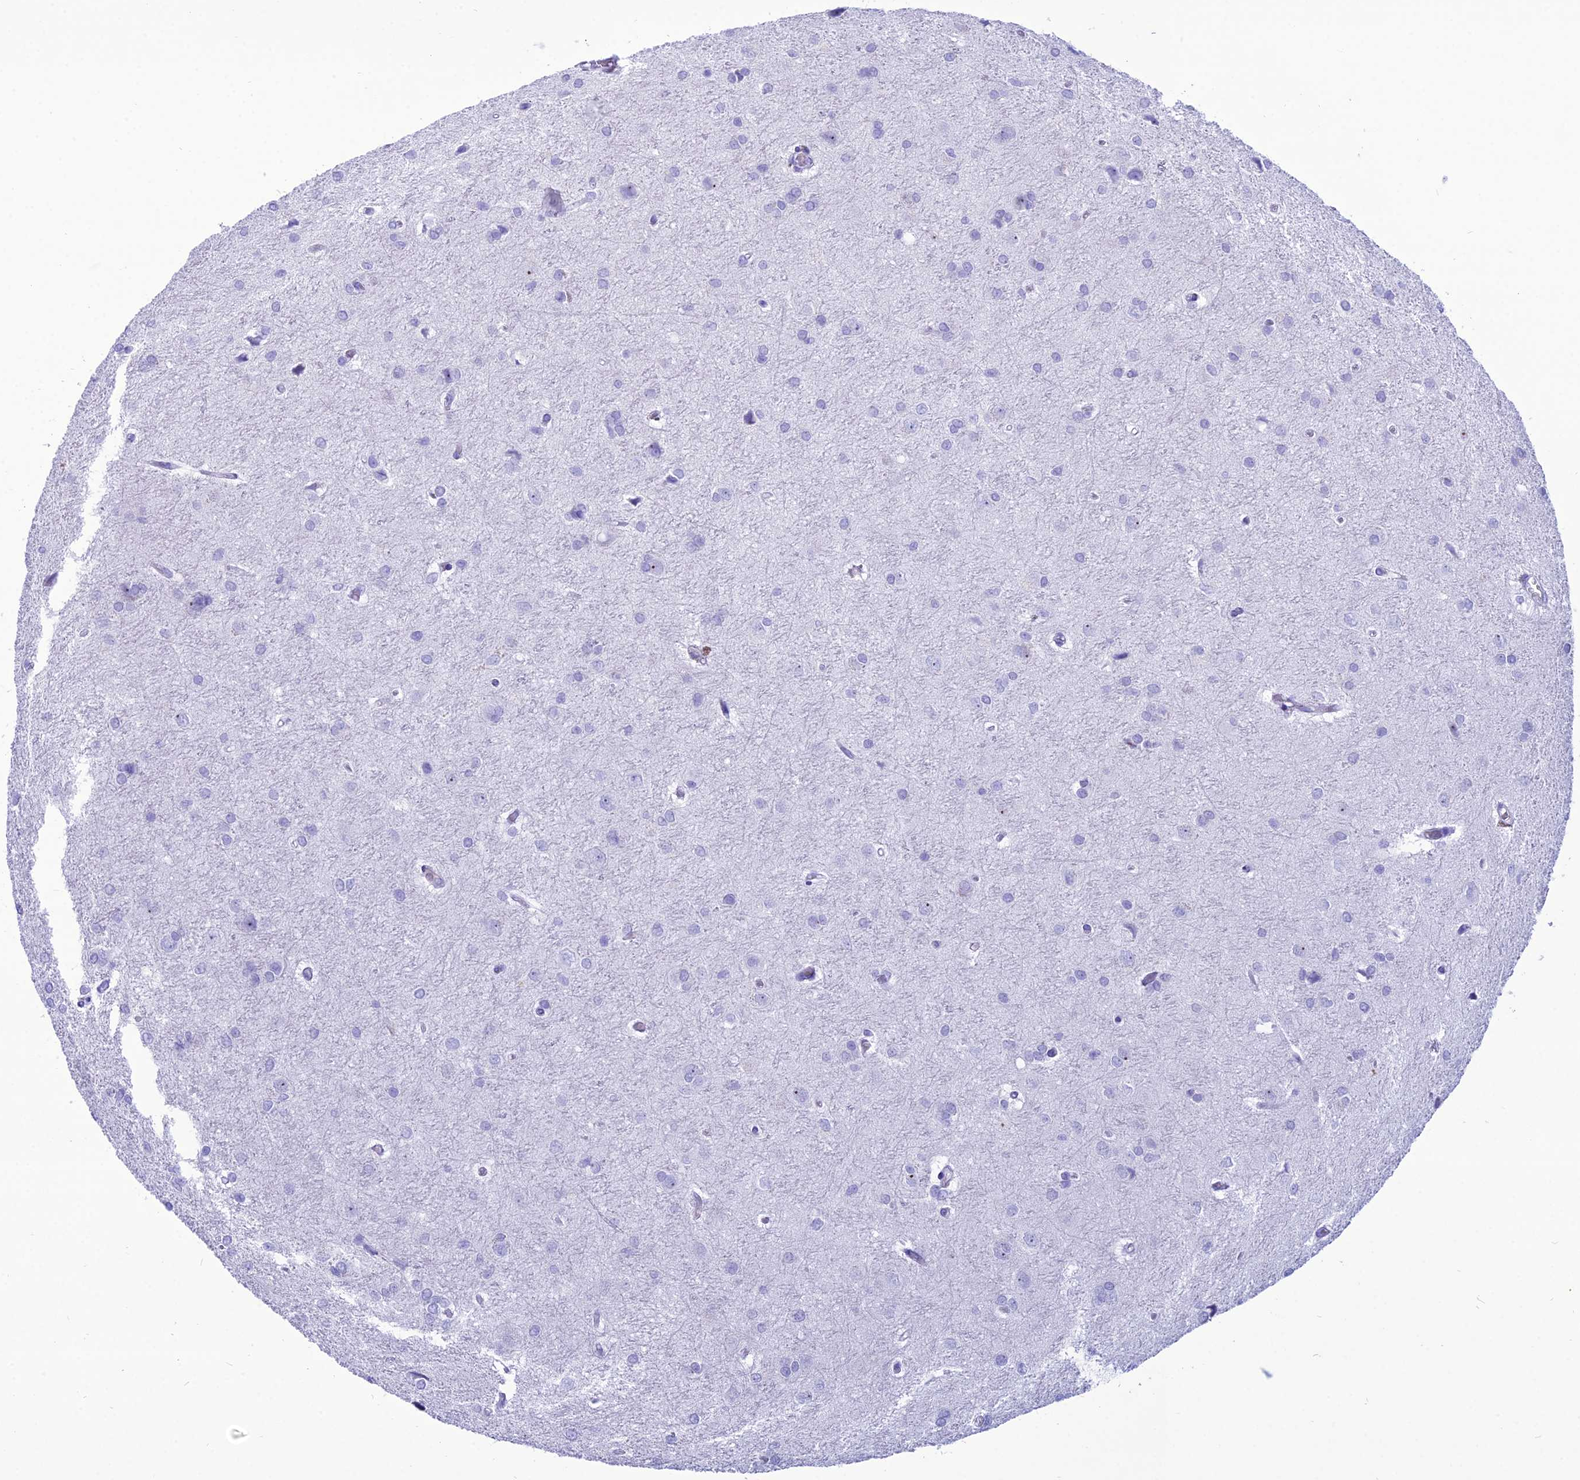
{"staining": {"intensity": "negative", "quantity": "none", "location": "none"}, "tissue": "glioma", "cell_type": "Tumor cells", "image_type": "cancer", "snomed": [{"axis": "morphology", "description": "Glioma, malignant, High grade"}, {"axis": "topography", "description": "Brain"}], "caption": "Malignant glioma (high-grade) was stained to show a protein in brown. There is no significant positivity in tumor cells.", "gene": "PNMA5", "patient": {"sex": "female", "age": 50}}